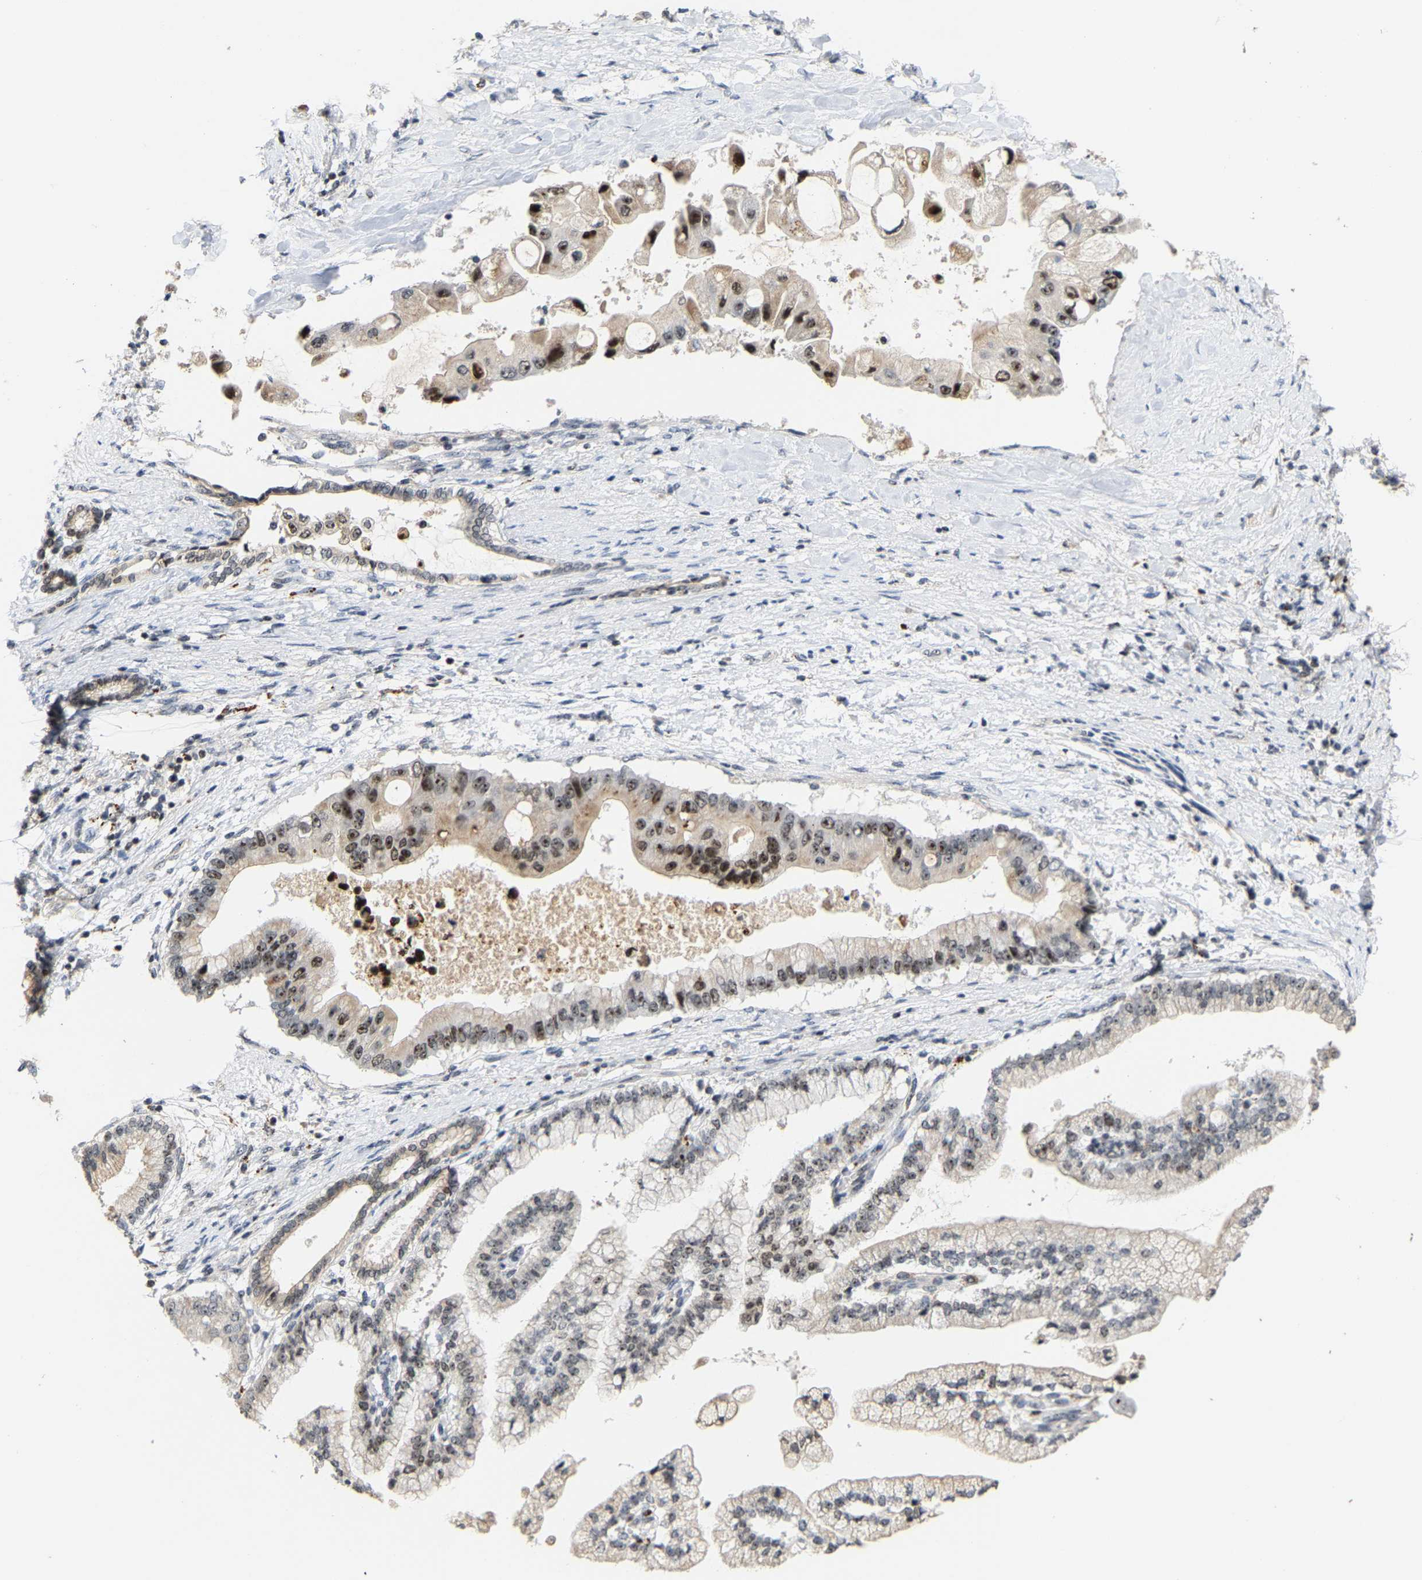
{"staining": {"intensity": "strong", "quantity": "25%-75%", "location": "nuclear"}, "tissue": "liver cancer", "cell_type": "Tumor cells", "image_type": "cancer", "snomed": [{"axis": "morphology", "description": "Cholangiocarcinoma"}, {"axis": "topography", "description": "Liver"}], "caption": "Strong nuclear expression for a protein is identified in approximately 25%-75% of tumor cells of liver cancer (cholangiocarcinoma) using immunohistochemistry.", "gene": "NOP58", "patient": {"sex": "male", "age": 50}}